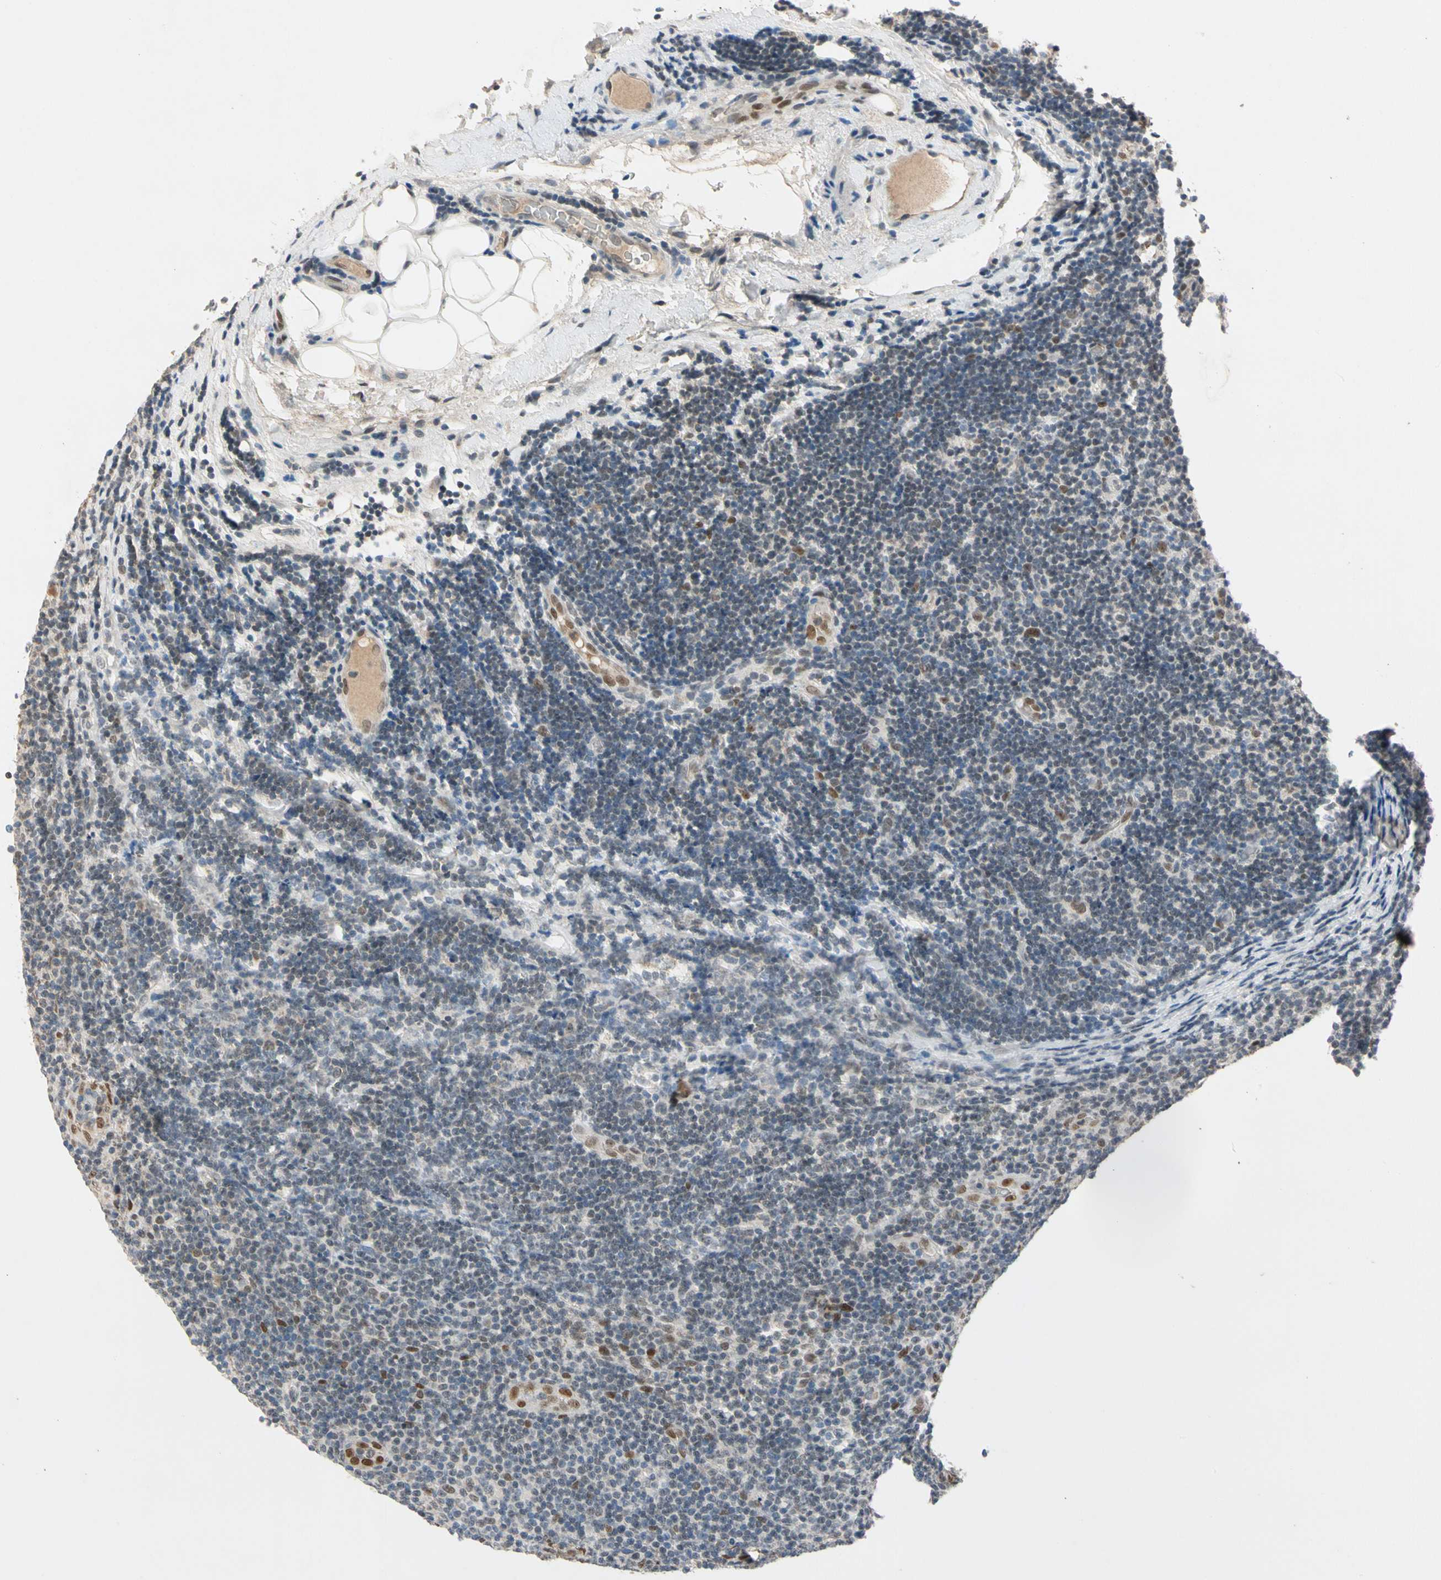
{"staining": {"intensity": "weak", "quantity": "<25%", "location": "nuclear"}, "tissue": "lymphoma", "cell_type": "Tumor cells", "image_type": "cancer", "snomed": [{"axis": "morphology", "description": "Malignant lymphoma, non-Hodgkin's type, Low grade"}, {"axis": "topography", "description": "Lymph node"}], "caption": "An image of human lymphoma is negative for staining in tumor cells.", "gene": "RIOX2", "patient": {"sex": "male", "age": 83}}